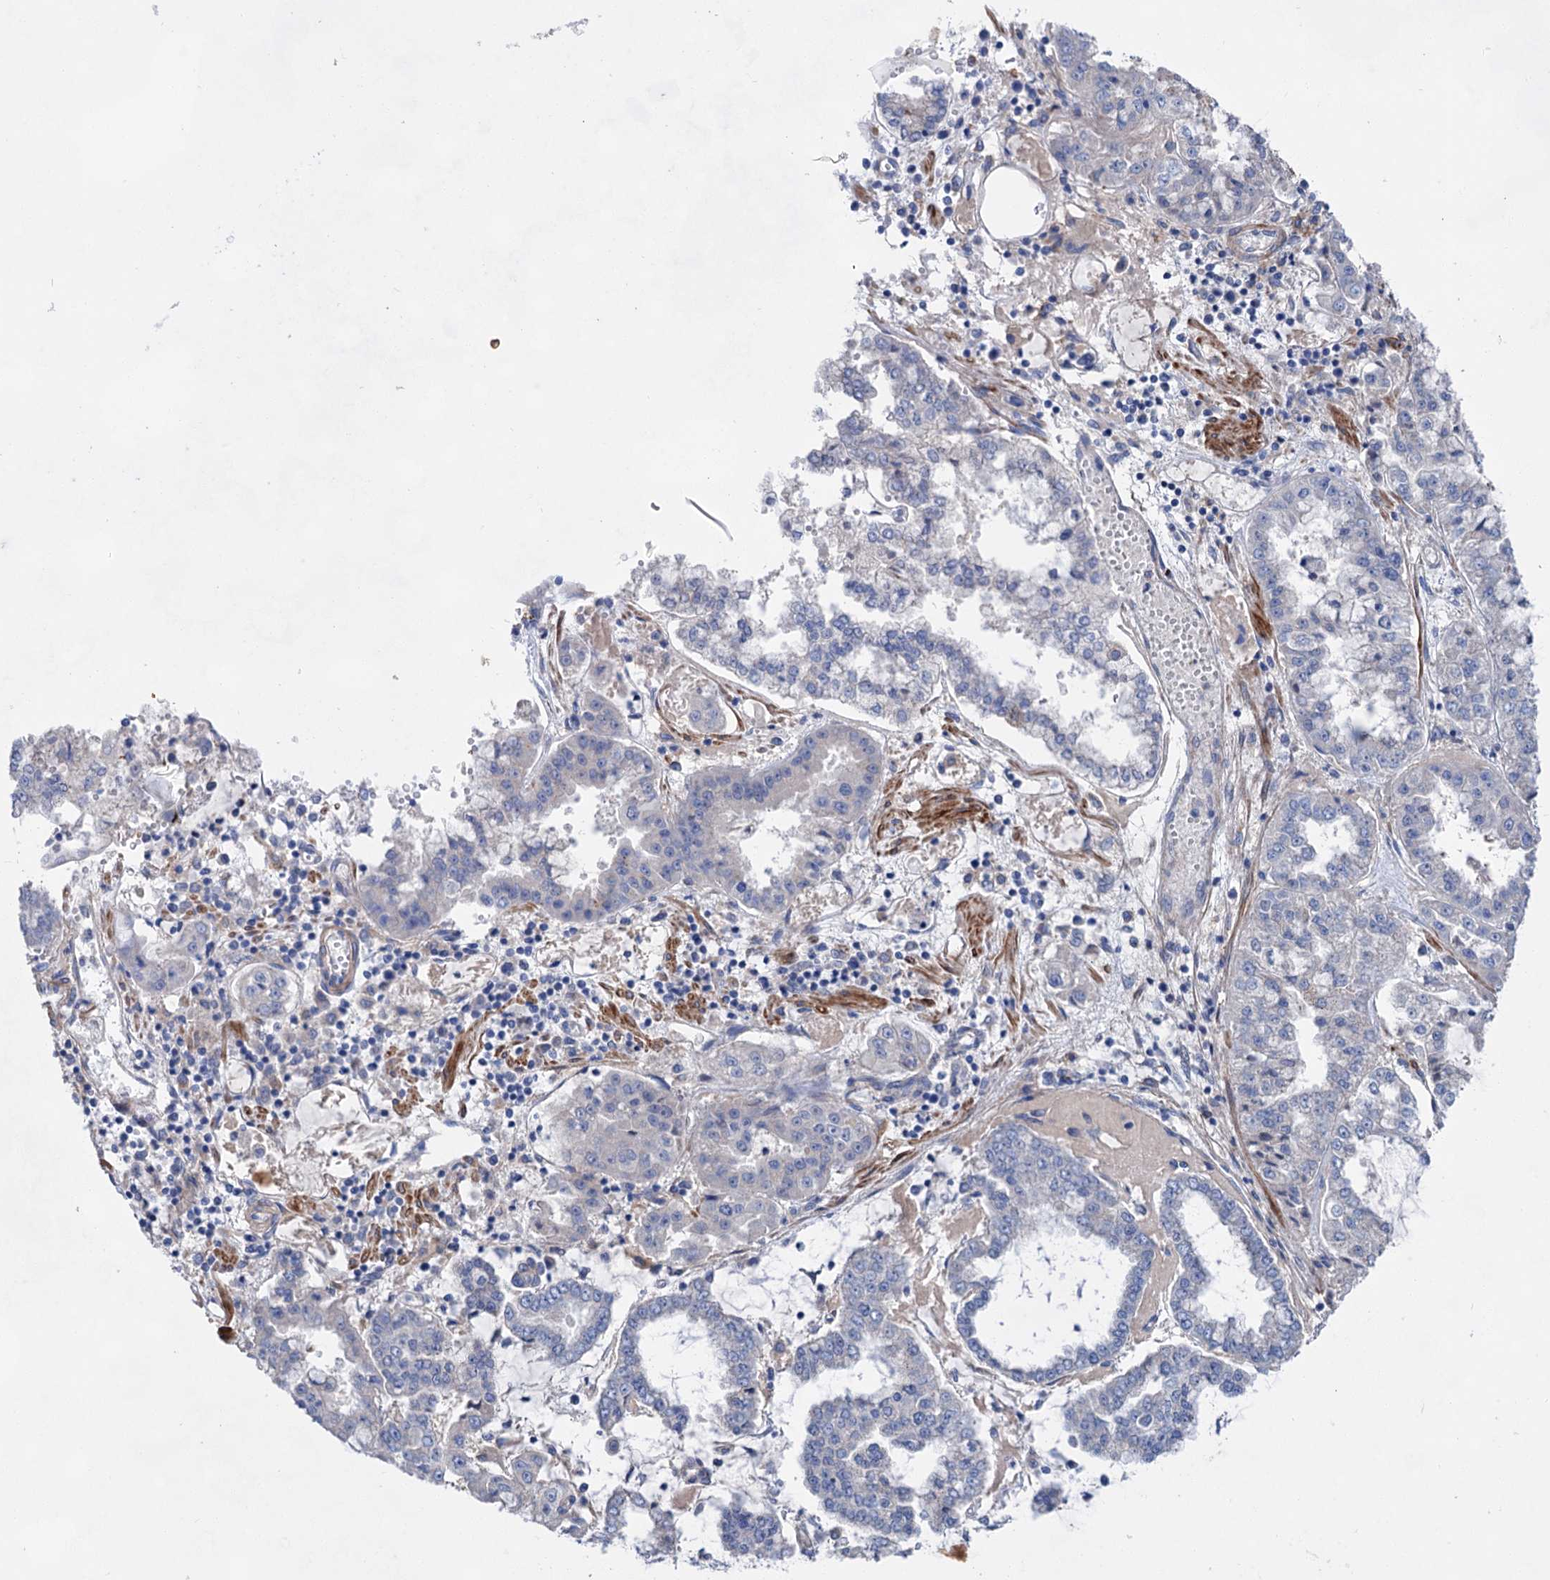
{"staining": {"intensity": "negative", "quantity": "none", "location": "none"}, "tissue": "stomach cancer", "cell_type": "Tumor cells", "image_type": "cancer", "snomed": [{"axis": "morphology", "description": "Adenocarcinoma, NOS"}, {"axis": "topography", "description": "Stomach"}], "caption": "The micrograph exhibits no significant staining in tumor cells of stomach adenocarcinoma.", "gene": "GPR155", "patient": {"sex": "male", "age": 76}}